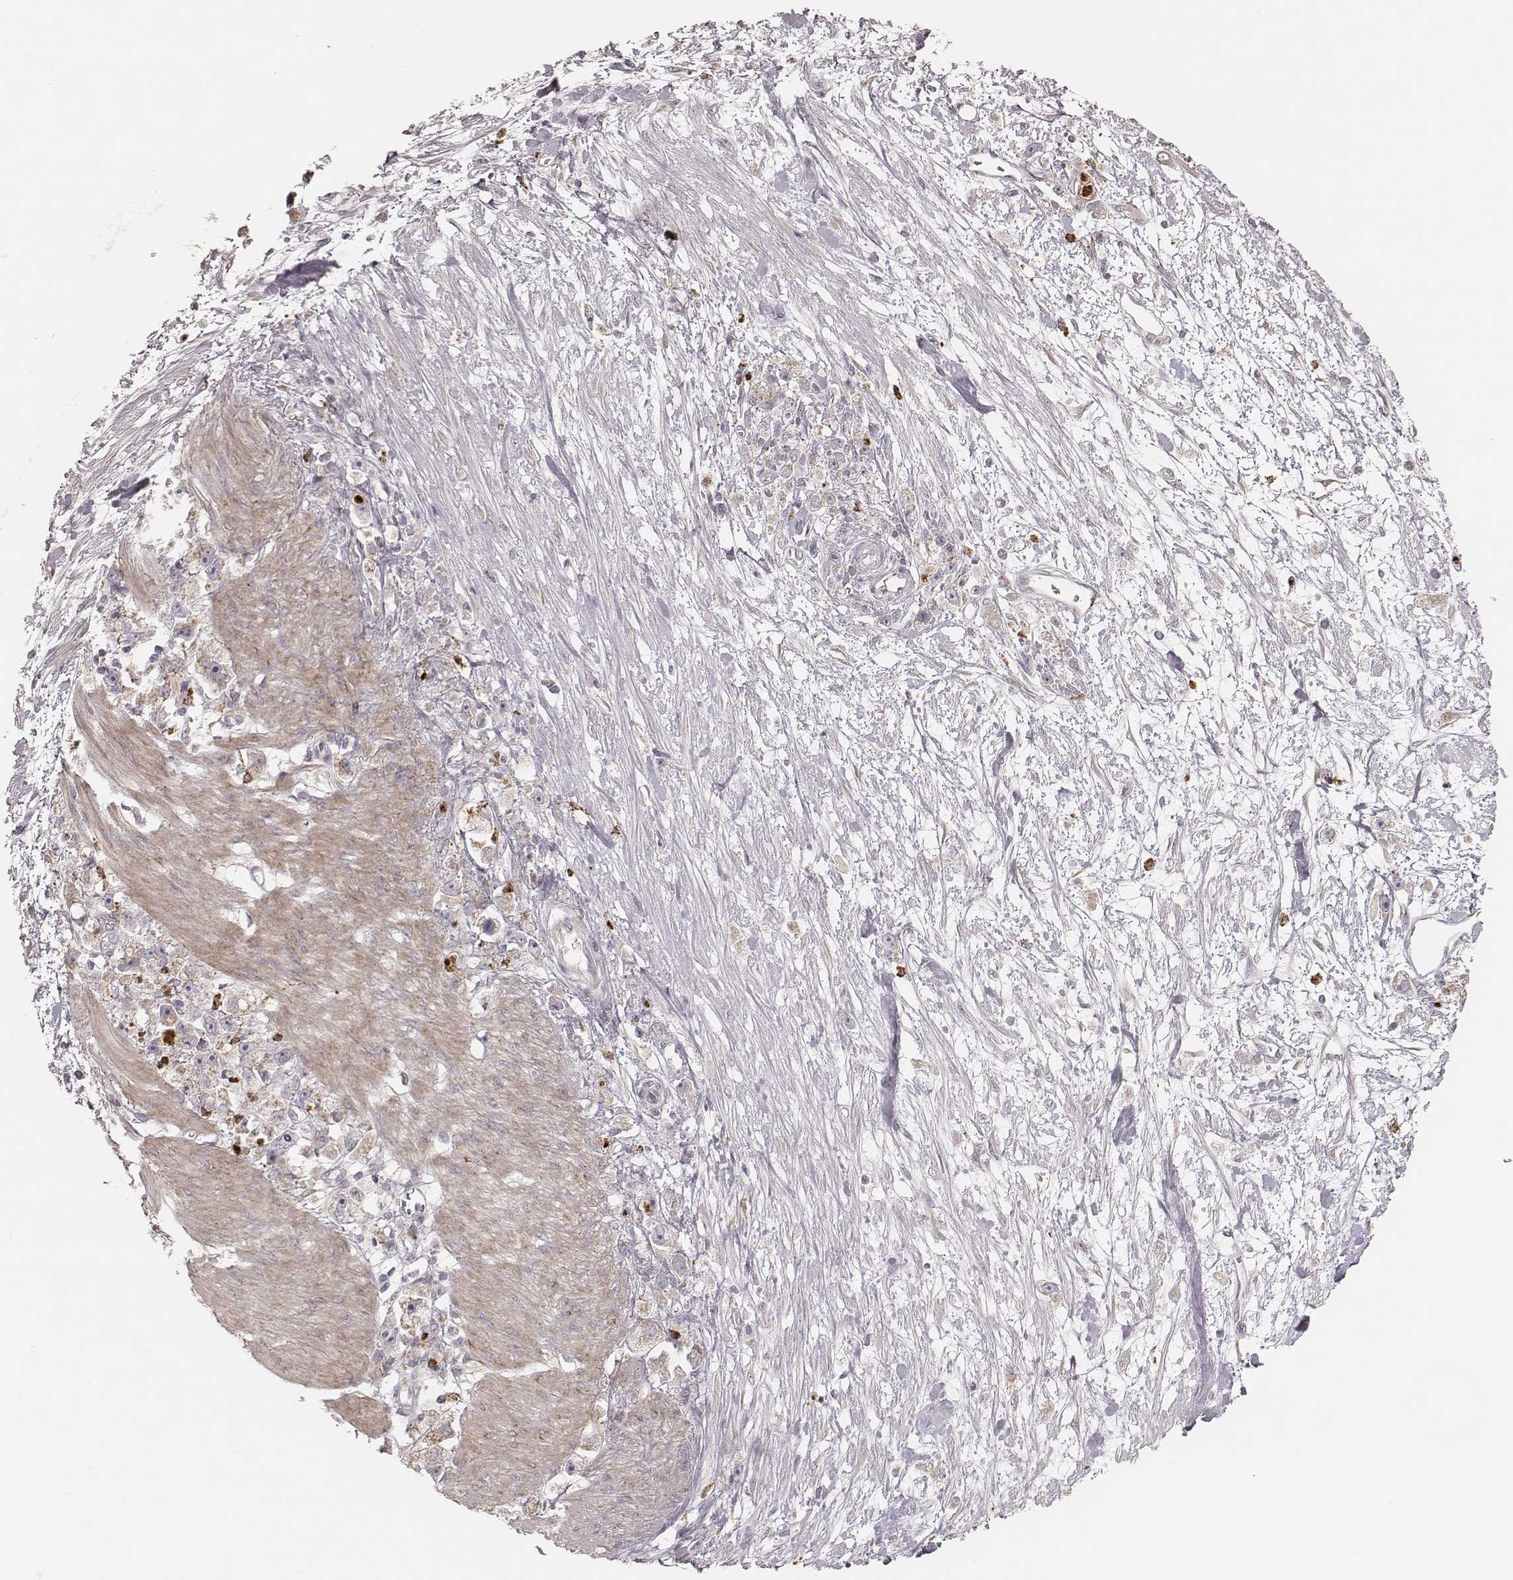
{"staining": {"intensity": "negative", "quantity": "none", "location": "none"}, "tissue": "stomach cancer", "cell_type": "Tumor cells", "image_type": "cancer", "snomed": [{"axis": "morphology", "description": "Adenocarcinoma, NOS"}, {"axis": "topography", "description": "Stomach"}], "caption": "DAB (3,3'-diaminobenzidine) immunohistochemical staining of human stomach cancer (adenocarcinoma) reveals no significant expression in tumor cells.", "gene": "ABCA7", "patient": {"sex": "female", "age": 59}}